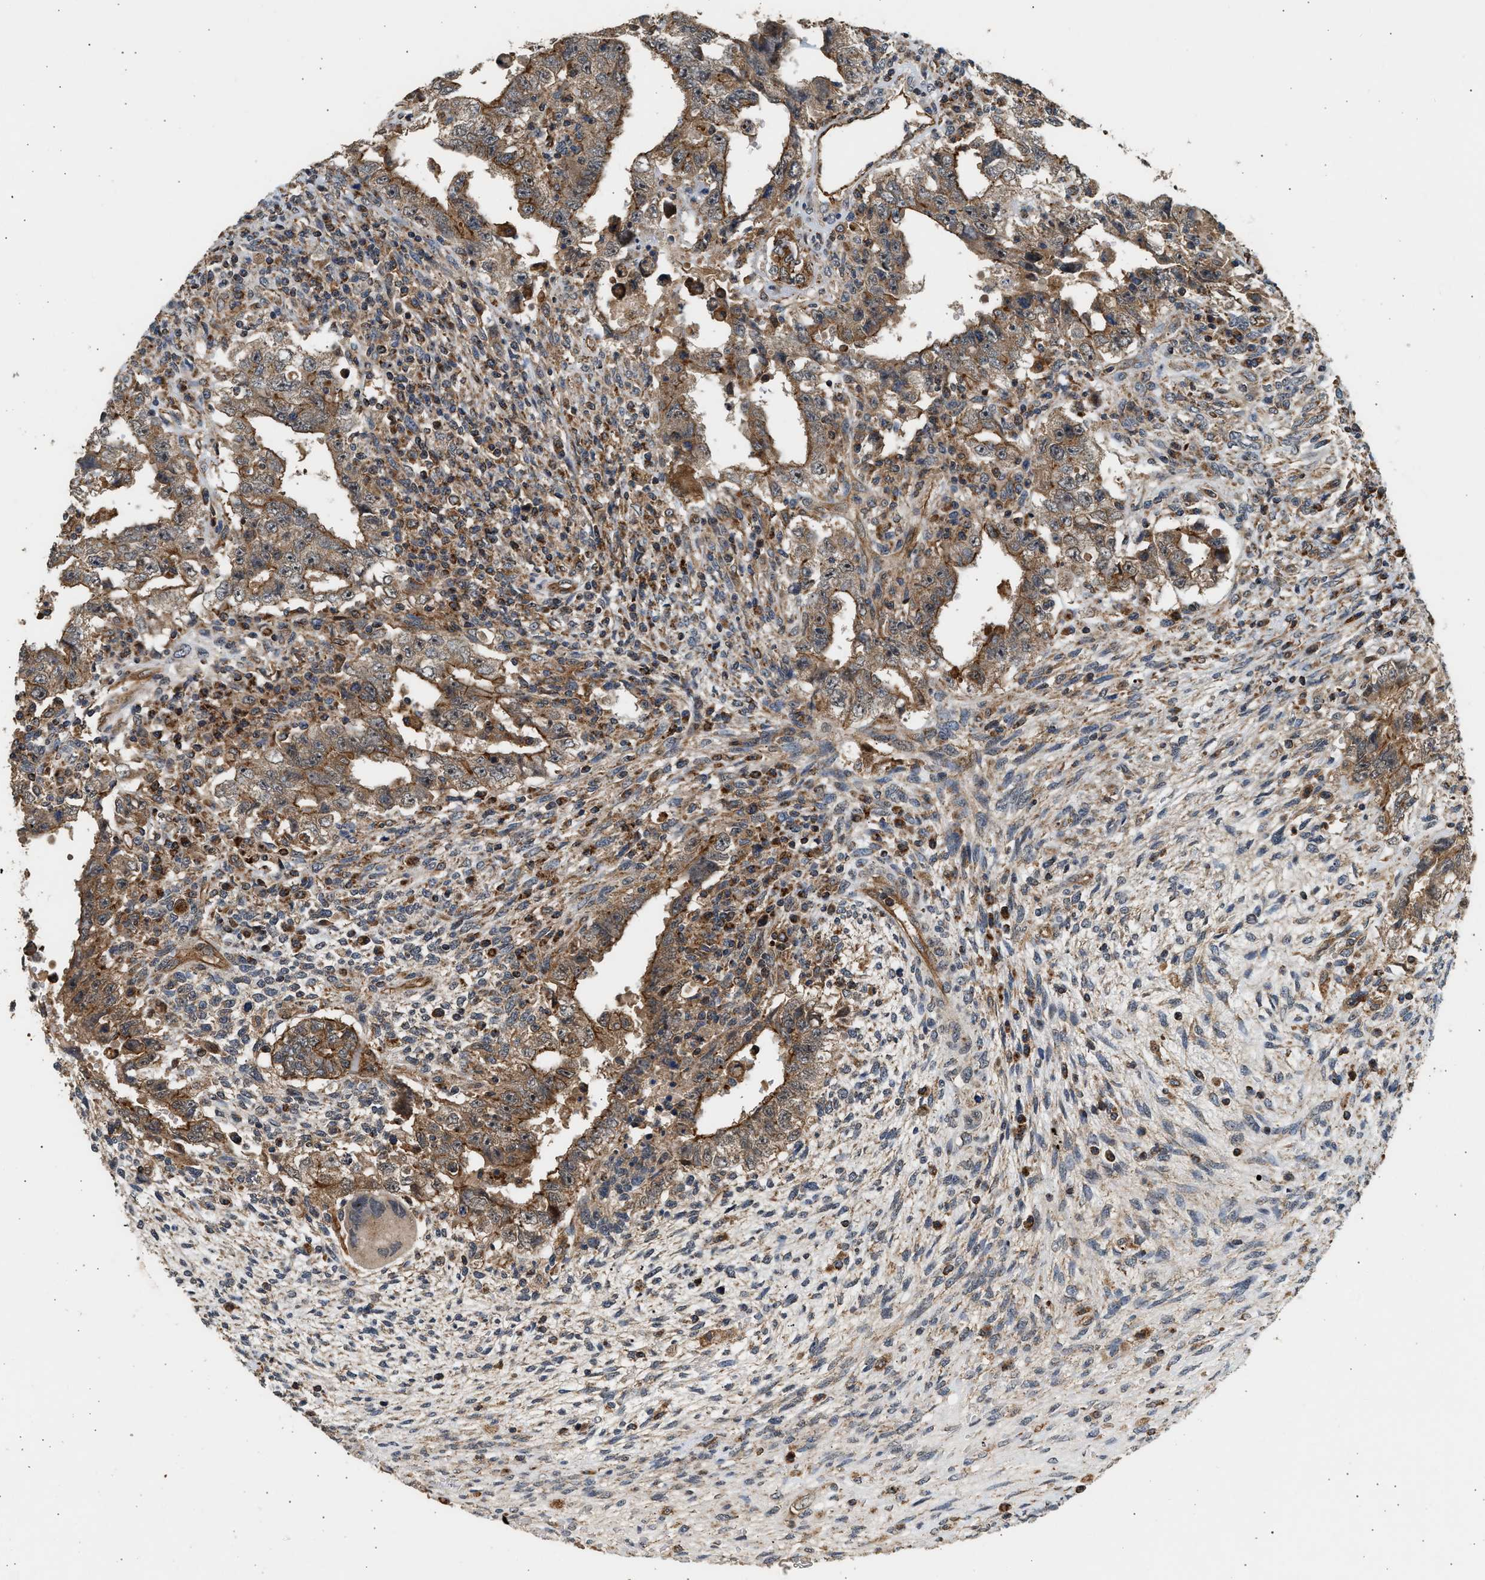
{"staining": {"intensity": "moderate", "quantity": ">75%", "location": "cytoplasmic/membranous"}, "tissue": "testis cancer", "cell_type": "Tumor cells", "image_type": "cancer", "snomed": [{"axis": "morphology", "description": "Carcinoma, Embryonal, NOS"}, {"axis": "topography", "description": "Testis"}], "caption": "An IHC image of tumor tissue is shown. Protein staining in brown shows moderate cytoplasmic/membranous positivity in testis cancer within tumor cells.", "gene": "DUSP14", "patient": {"sex": "male", "age": 26}}